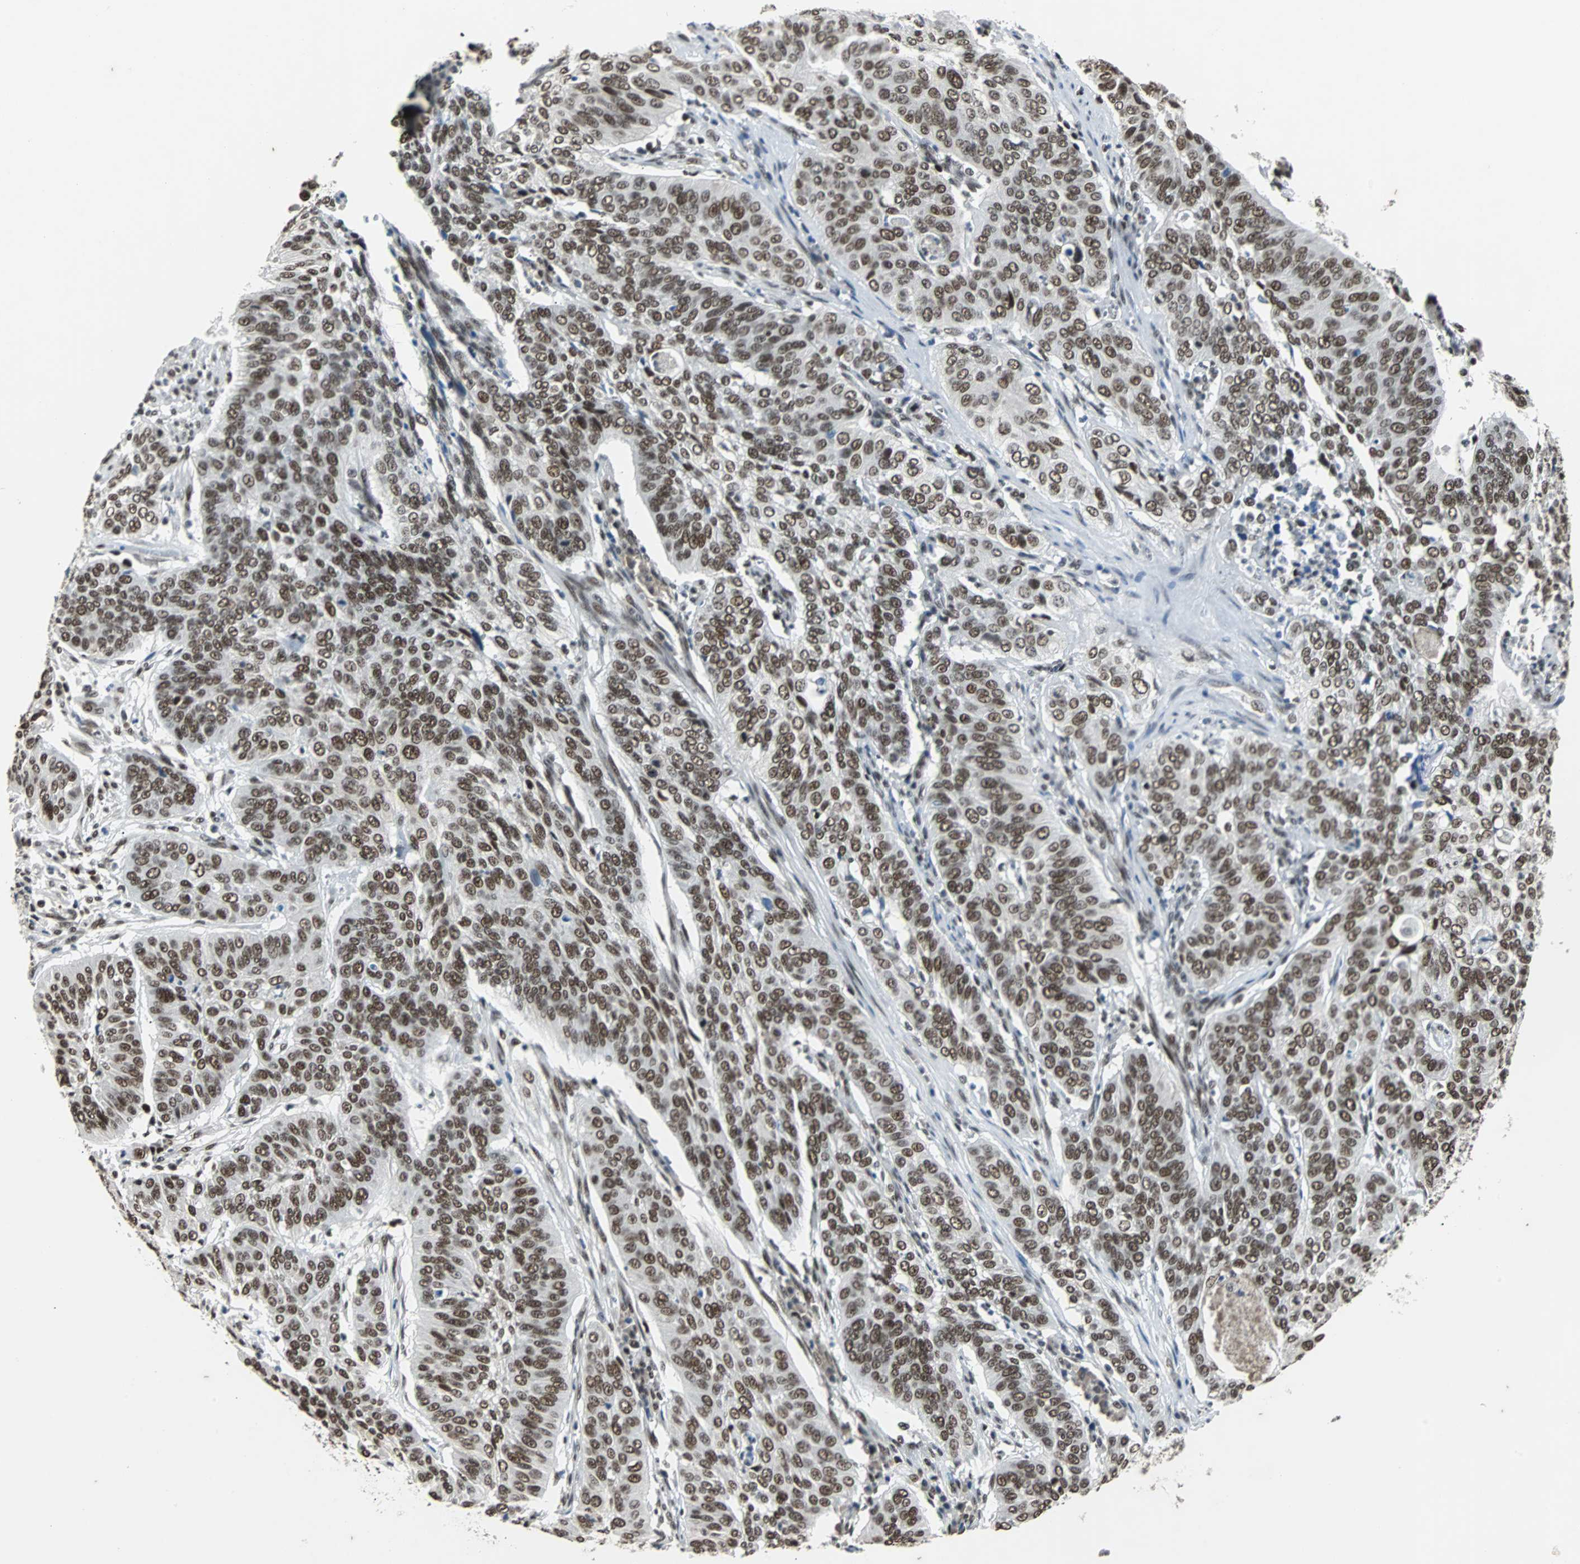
{"staining": {"intensity": "strong", "quantity": ">75%", "location": "nuclear"}, "tissue": "cervical cancer", "cell_type": "Tumor cells", "image_type": "cancer", "snomed": [{"axis": "morphology", "description": "Squamous cell carcinoma, NOS"}, {"axis": "topography", "description": "Cervix"}], "caption": "Squamous cell carcinoma (cervical) stained with DAB (3,3'-diaminobenzidine) immunohistochemistry (IHC) shows high levels of strong nuclear expression in approximately >75% of tumor cells.", "gene": "GATAD2A", "patient": {"sex": "female", "age": 39}}